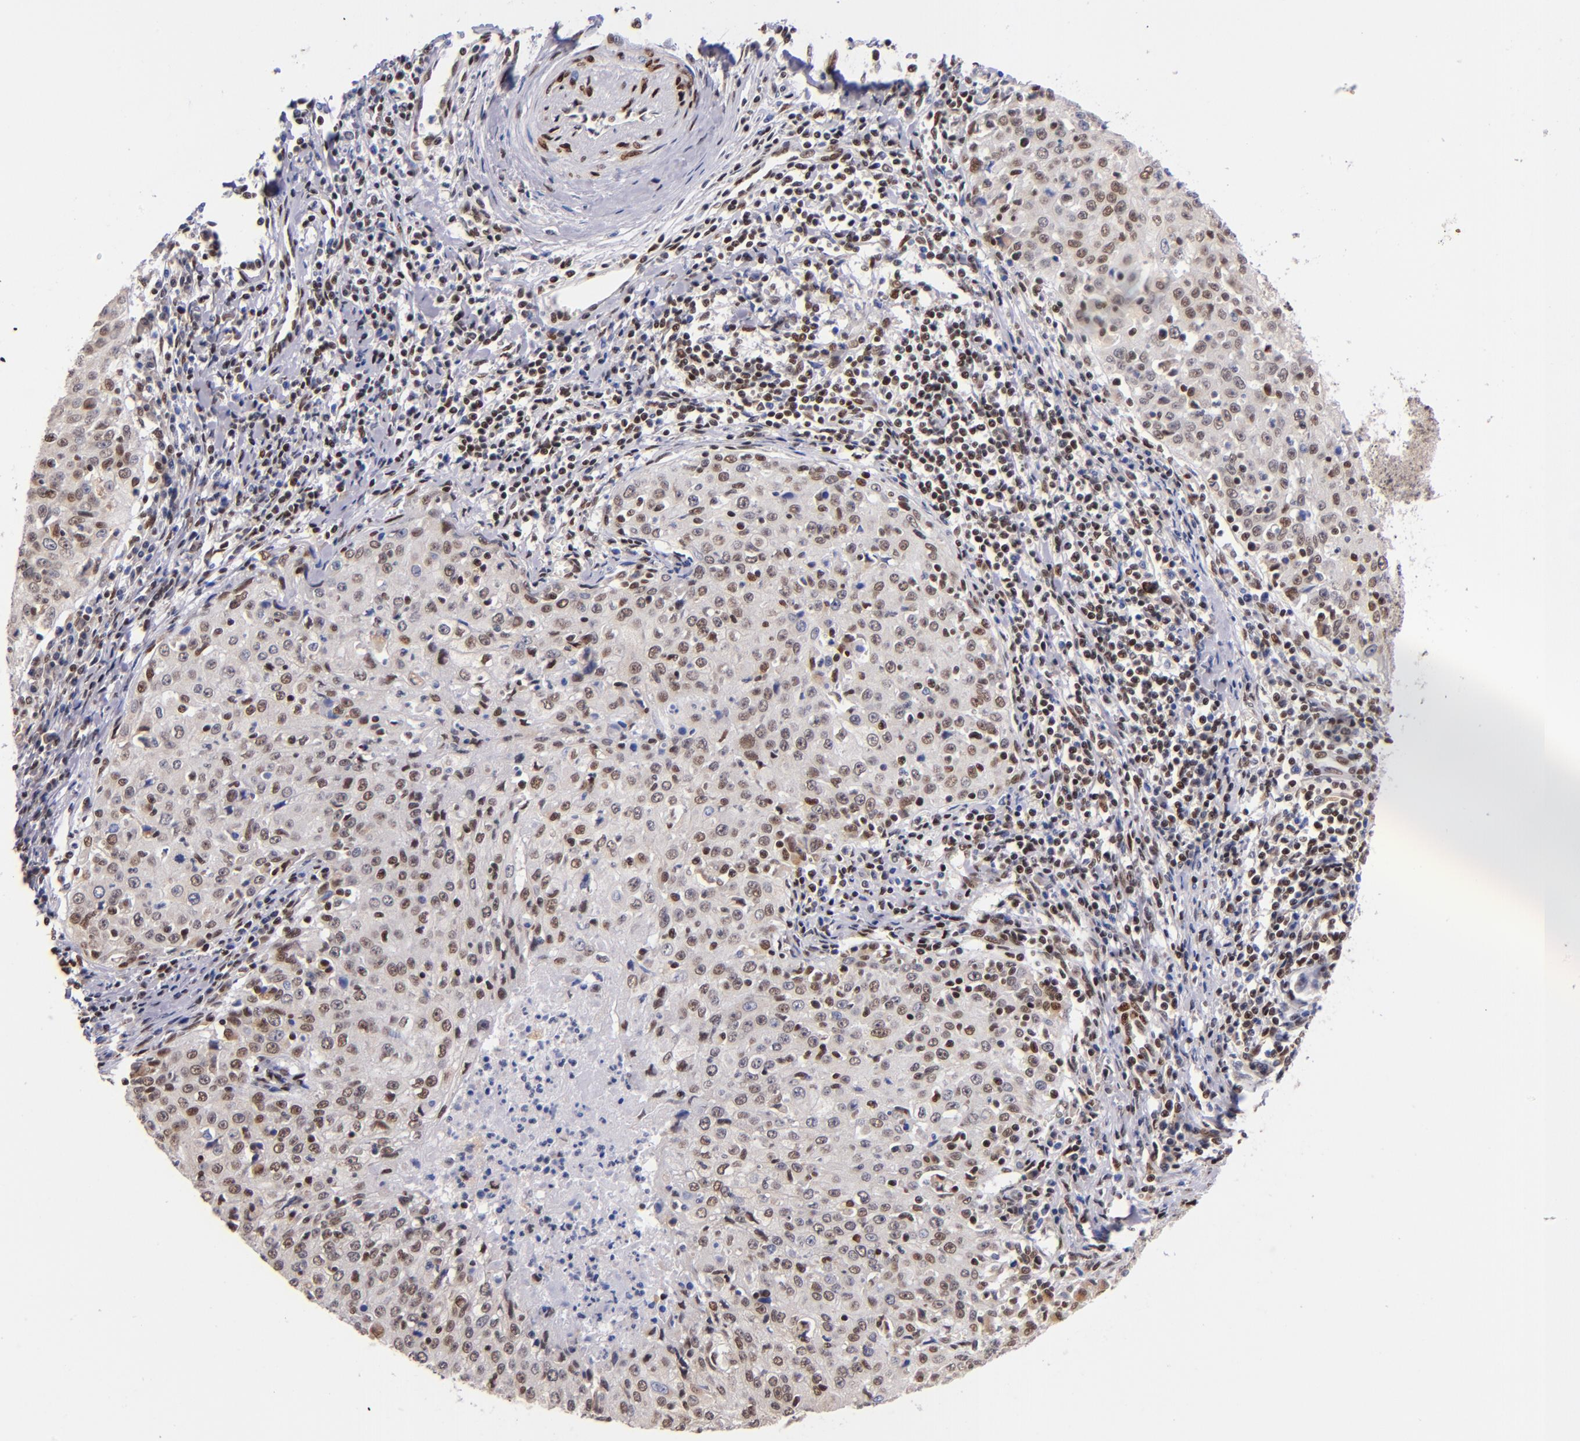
{"staining": {"intensity": "moderate", "quantity": "25%-75%", "location": "nuclear"}, "tissue": "cervical cancer", "cell_type": "Tumor cells", "image_type": "cancer", "snomed": [{"axis": "morphology", "description": "Squamous cell carcinoma, NOS"}, {"axis": "topography", "description": "Cervix"}], "caption": "A high-resolution micrograph shows IHC staining of cervical cancer, which shows moderate nuclear expression in about 25%-75% of tumor cells.", "gene": "SRF", "patient": {"sex": "female", "age": 27}}